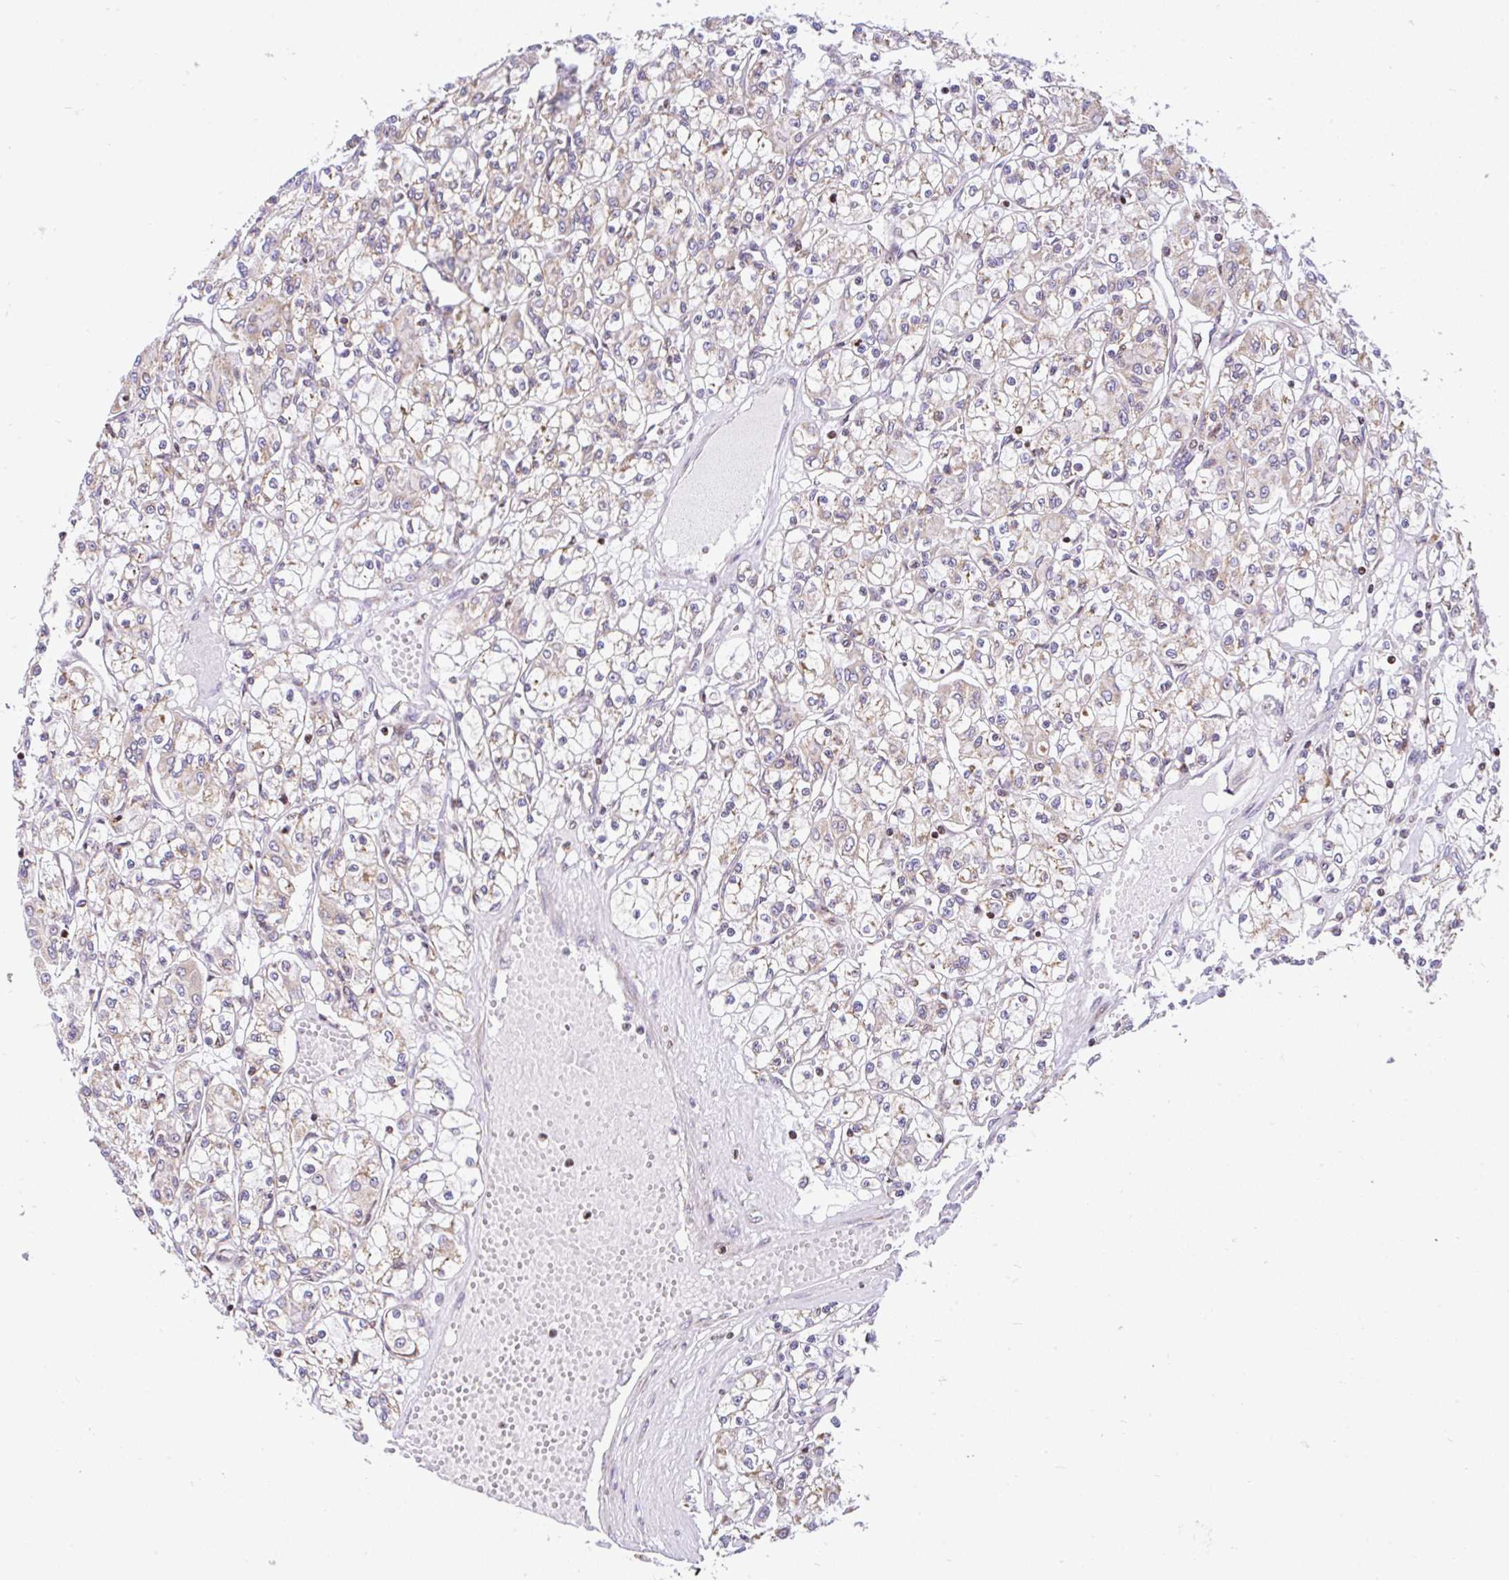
{"staining": {"intensity": "weak", "quantity": "25%-75%", "location": "cytoplasmic/membranous"}, "tissue": "renal cancer", "cell_type": "Tumor cells", "image_type": "cancer", "snomed": [{"axis": "morphology", "description": "Adenocarcinoma, NOS"}, {"axis": "topography", "description": "Kidney"}], "caption": "Tumor cells reveal weak cytoplasmic/membranous staining in approximately 25%-75% of cells in renal cancer.", "gene": "FIGNL1", "patient": {"sex": "female", "age": 59}}